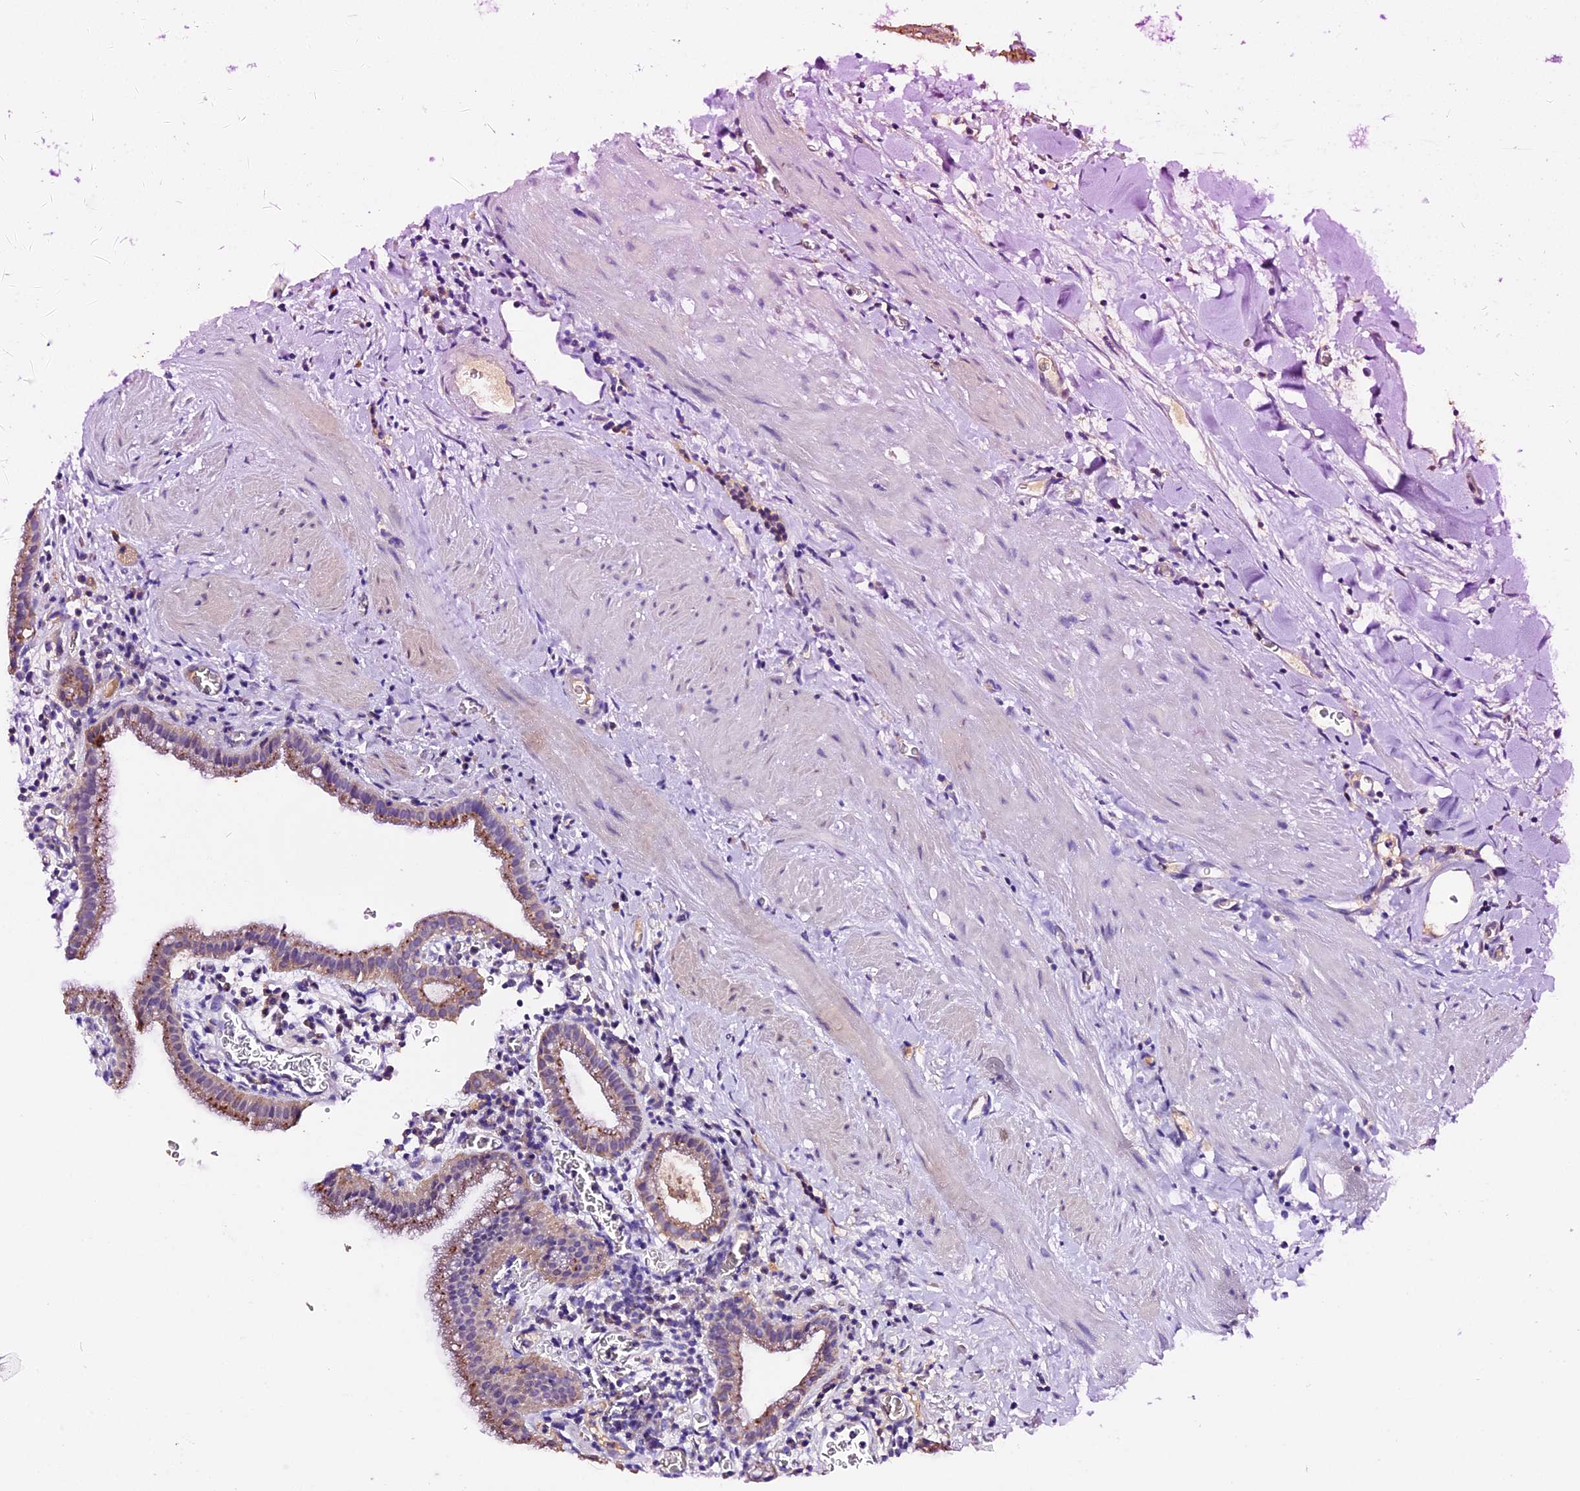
{"staining": {"intensity": "moderate", "quantity": ">75%", "location": "cytoplasmic/membranous"}, "tissue": "gallbladder", "cell_type": "Glandular cells", "image_type": "normal", "snomed": [{"axis": "morphology", "description": "Normal tissue, NOS"}, {"axis": "topography", "description": "Gallbladder"}], "caption": "The immunohistochemical stain shows moderate cytoplasmic/membranous staining in glandular cells of benign gallbladder. (Stains: DAB (3,3'-diaminobenzidine) in brown, nuclei in blue, Microscopy: brightfield microscopy at high magnification).", "gene": "SIX5", "patient": {"sex": "male", "age": 78}}